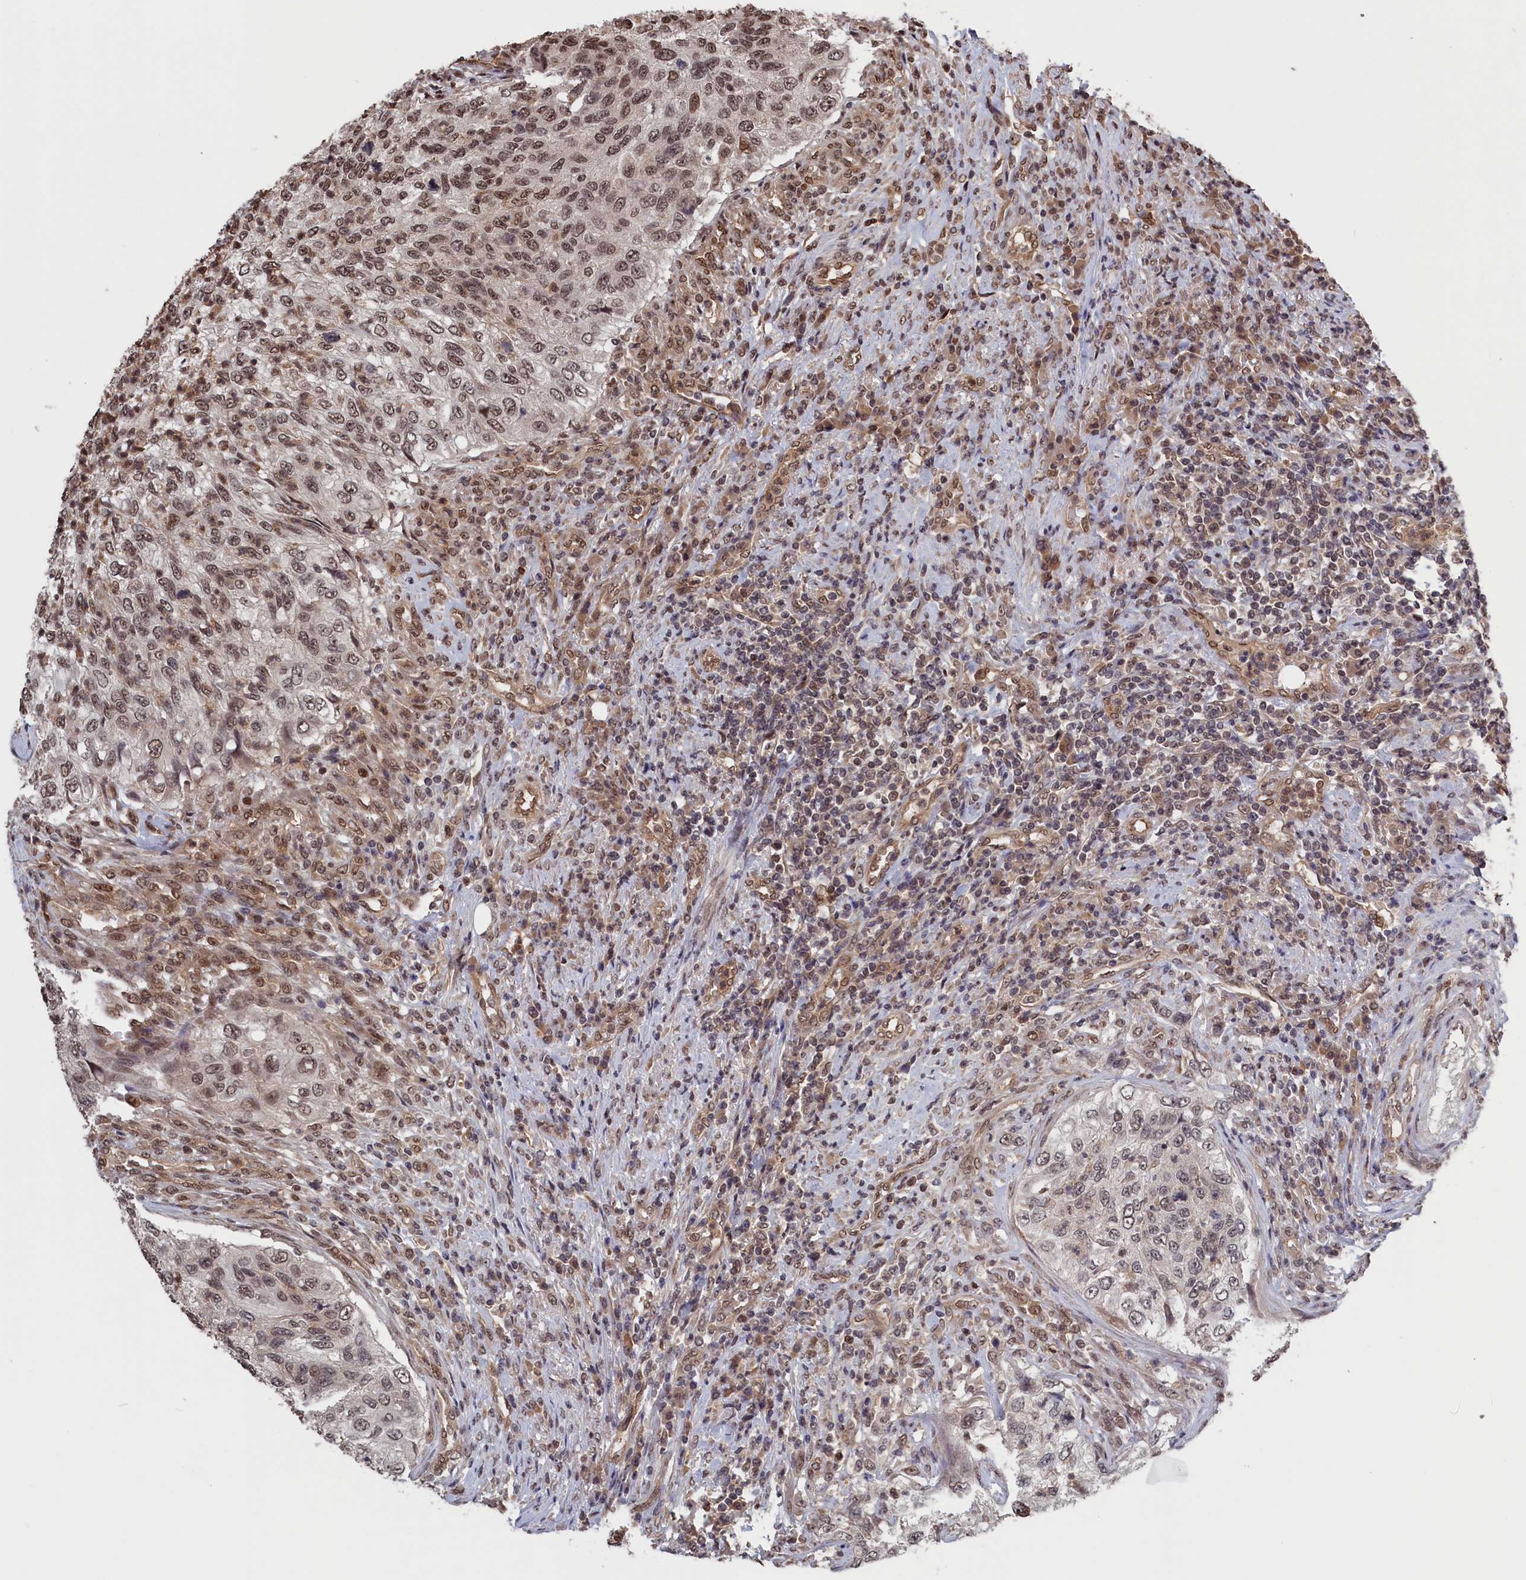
{"staining": {"intensity": "weak", "quantity": "25%-75%", "location": "nuclear"}, "tissue": "urothelial cancer", "cell_type": "Tumor cells", "image_type": "cancer", "snomed": [{"axis": "morphology", "description": "Urothelial carcinoma, High grade"}, {"axis": "topography", "description": "Urinary bladder"}], "caption": "The histopathology image shows immunohistochemical staining of urothelial cancer. There is weak nuclear expression is seen in about 25%-75% of tumor cells.", "gene": "PLP2", "patient": {"sex": "female", "age": 60}}